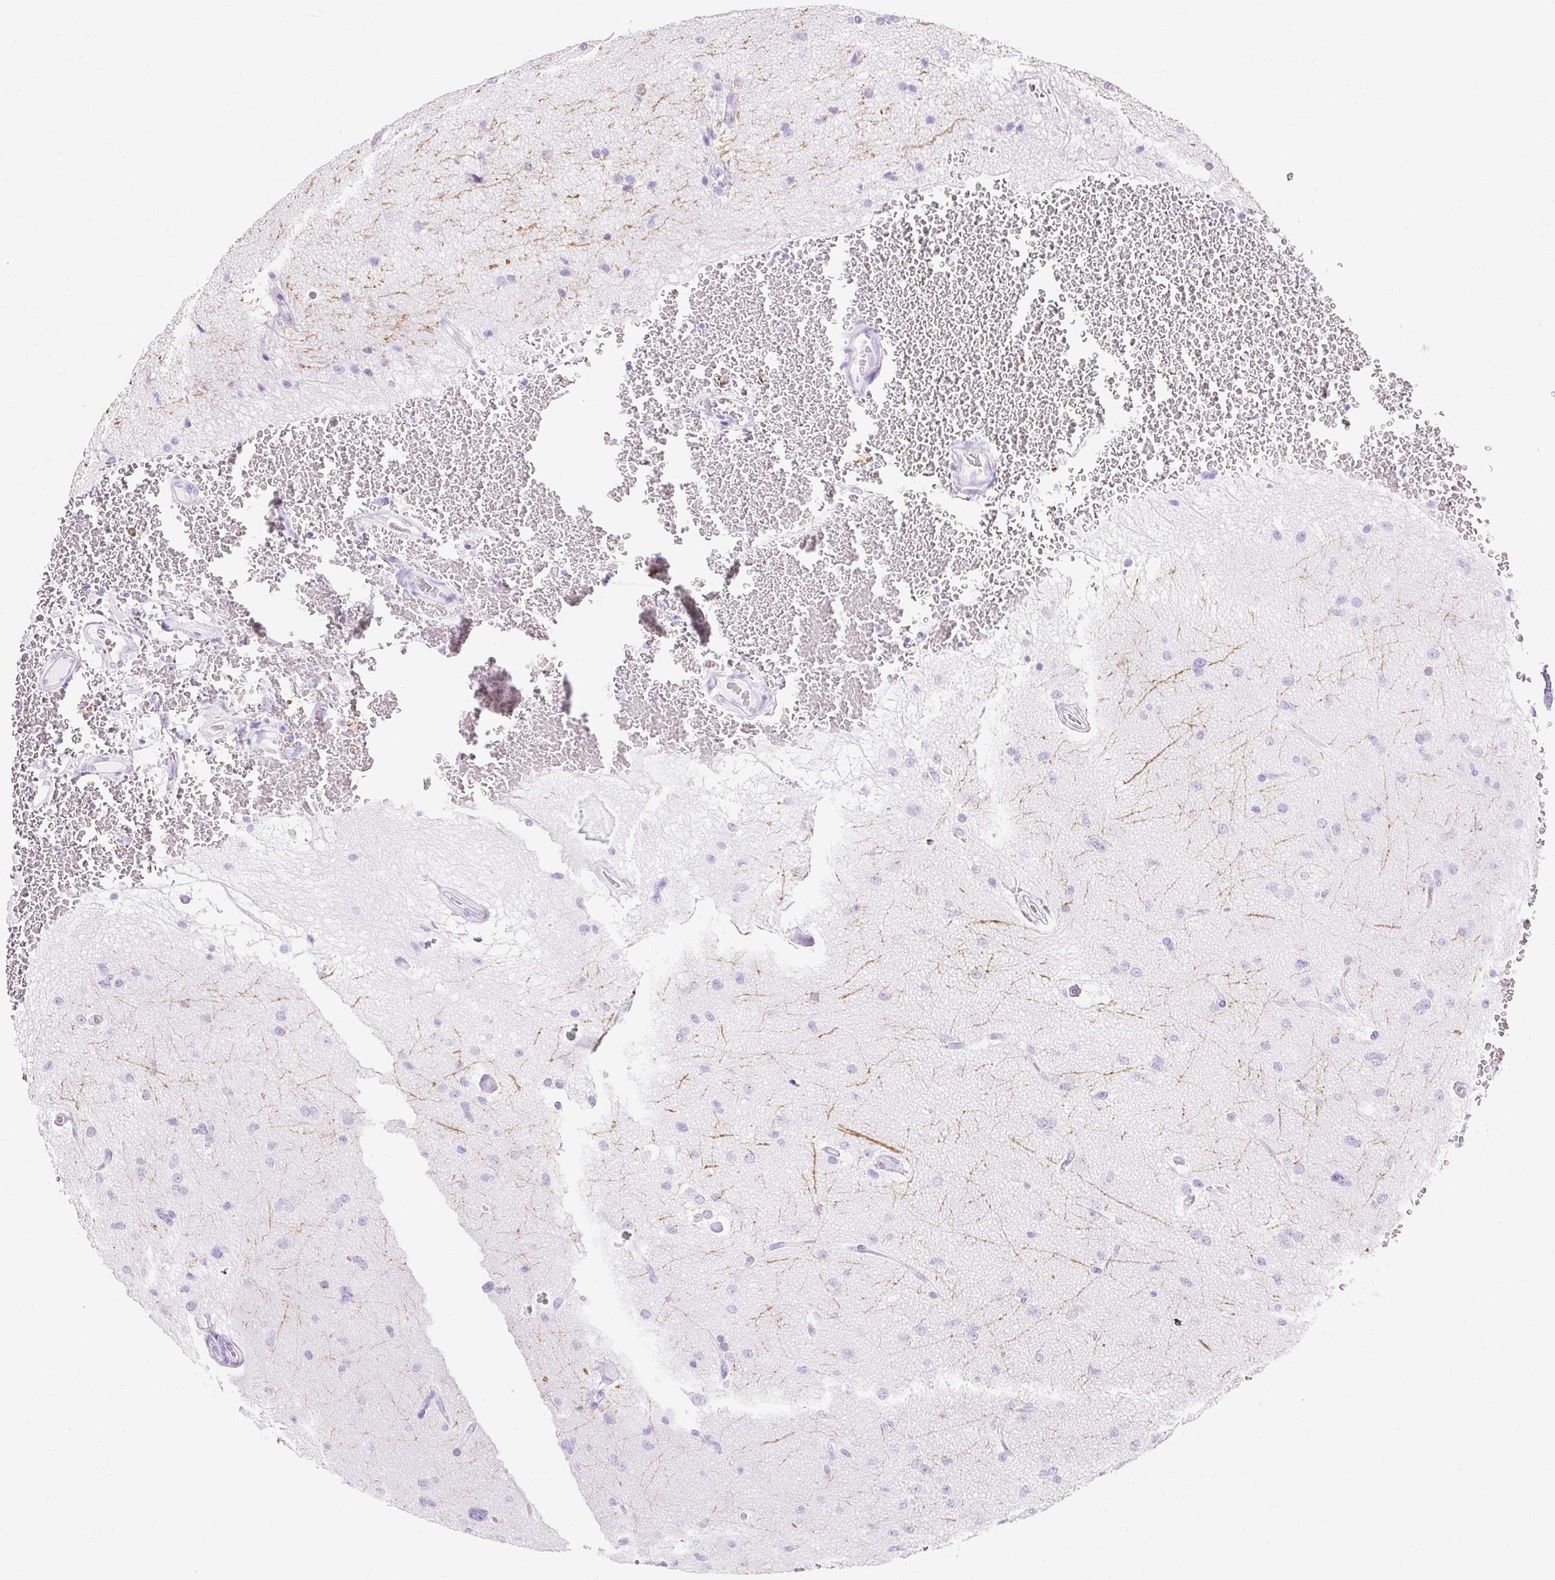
{"staining": {"intensity": "negative", "quantity": "none", "location": "none"}, "tissue": "glioma", "cell_type": "Tumor cells", "image_type": "cancer", "snomed": [{"axis": "morphology", "description": "Glioma, malignant, Low grade"}, {"axis": "topography", "description": "Brain"}], "caption": "This micrograph is of malignant glioma (low-grade) stained with immunohistochemistry to label a protein in brown with the nuclei are counter-stained blue. There is no positivity in tumor cells. (Brightfield microscopy of DAB immunohistochemistry (IHC) at high magnification).", "gene": "MBP", "patient": {"sex": "female", "age": 32}}